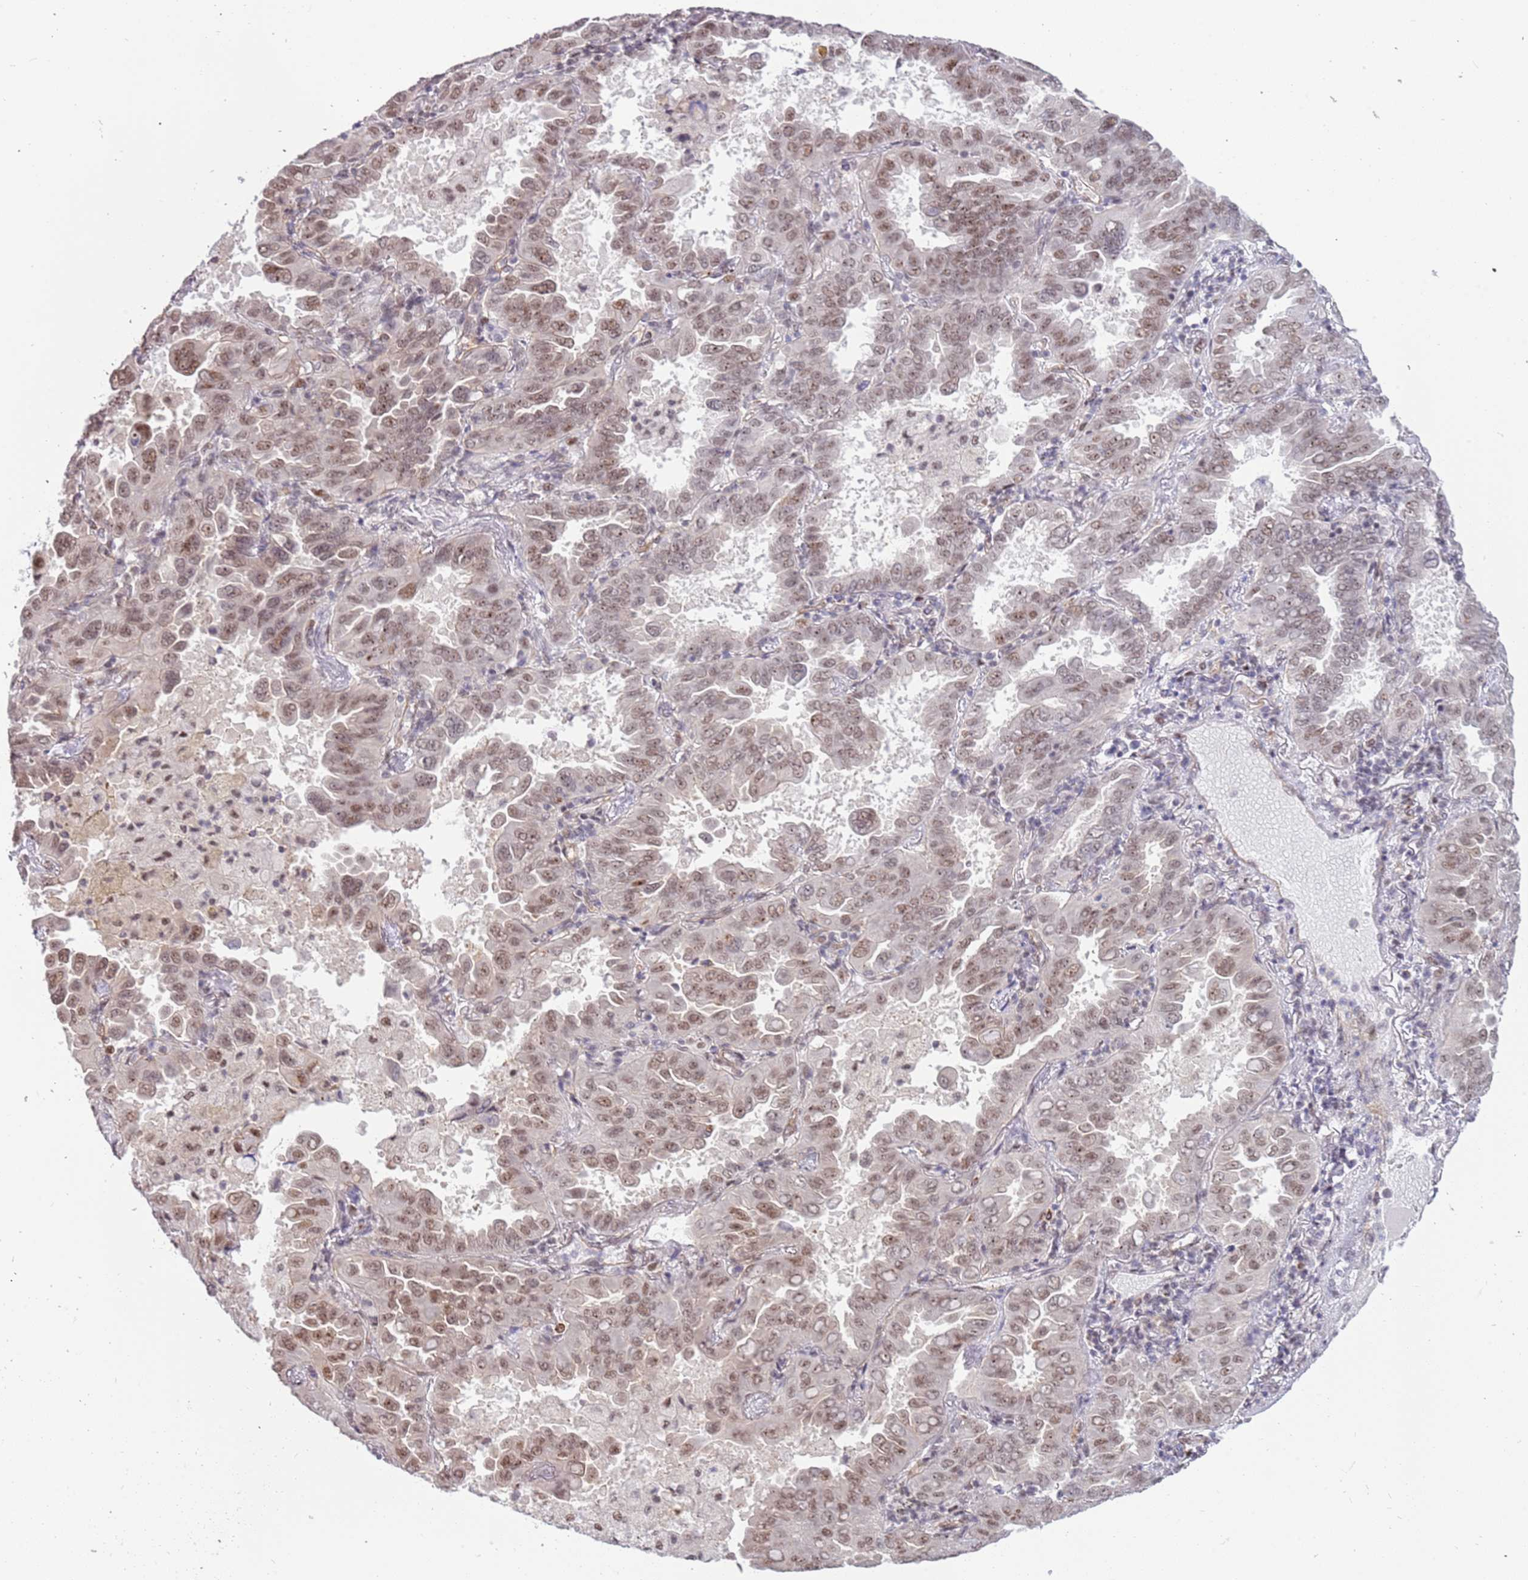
{"staining": {"intensity": "moderate", "quantity": ">75%", "location": "nuclear"}, "tissue": "lung cancer", "cell_type": "Tumor cells", "image_type": "cancer", "snomed": [{"axis": "morphology", "description": "Adenocarcinoma, NOS"}, {"axis": "topography", "description": "Lung"}], "caption": "A high-resolution photomicrograph shows IHC staining of adenocarcinoma (lung), which displays moderate nuclear staining in approximately >75% of tumor cells. The staining is performed using DAB (3,3'-diaminobenzidine) brown chromogen to label protein expression. The nuclei are counter-stained blue using hematoxylin.", "gene": "LRMDA", "patient": {"sex": "male", "age": 64}}